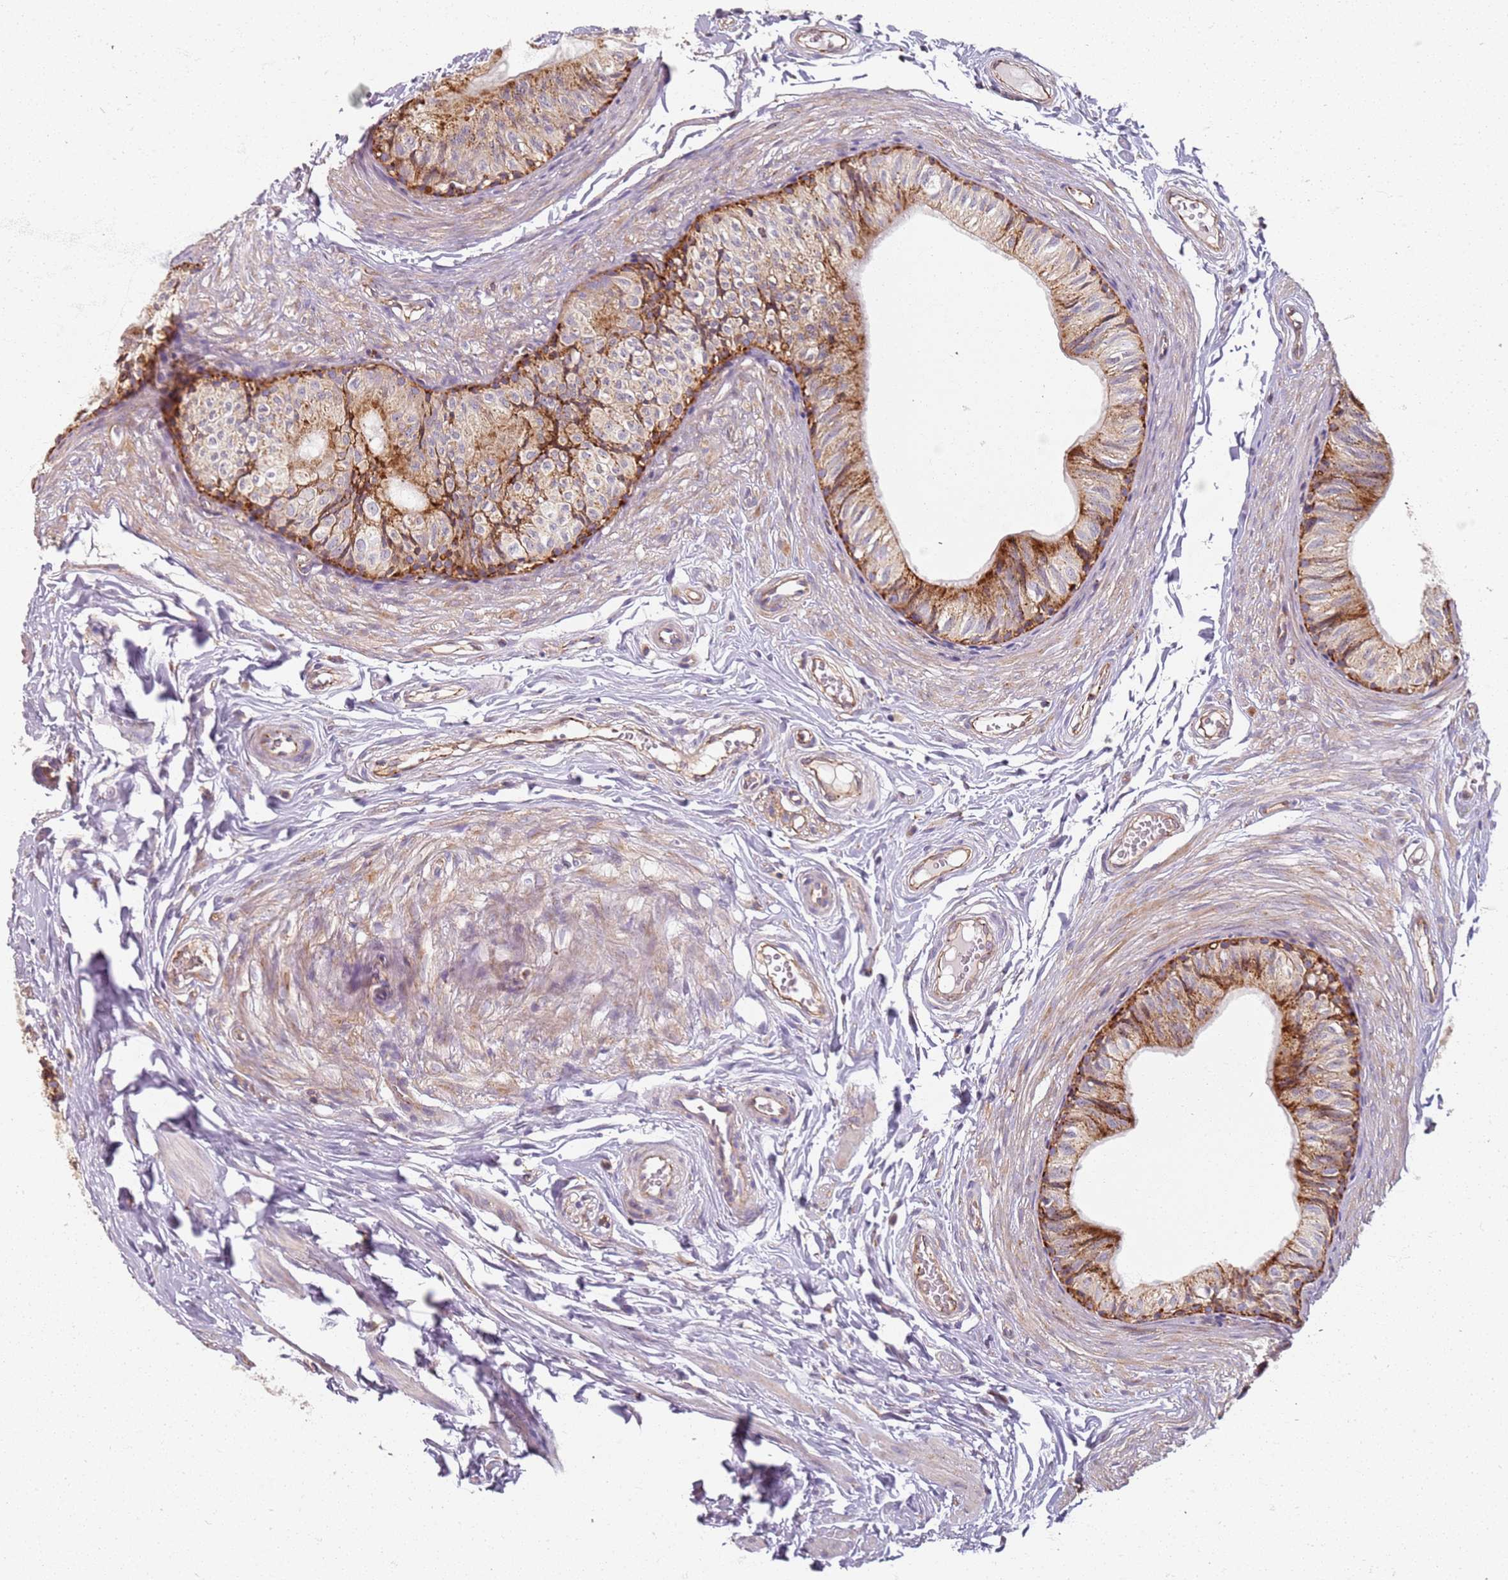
{"staining": {"intensity": "strong", "quantity": ">75%", "location": "cytoplasmic/membranous"}, "tissue": "epididymis", "cell_type": "Glandular cells", "image_type": "normal", "snomed": [{"axis": "morphology", "description": "Normal tissue, NOS"}, {"axis": "topography", "description": "Epididymis"}], "caption": "High-magnification brightfield microscopy of normal epididymis stained with DAB (brown) and counterstained with hematoxylin (blue). glandular cells exhibit strong cytoplasmic/membranous positivity is seen in approximately>75% of cells. (DAB (3,3'-diaminobenzidine) IHC with brightfield microscopy, high magnification).", "gene": "PROKR2", "patient": {"sex": "male", "age": 37}}